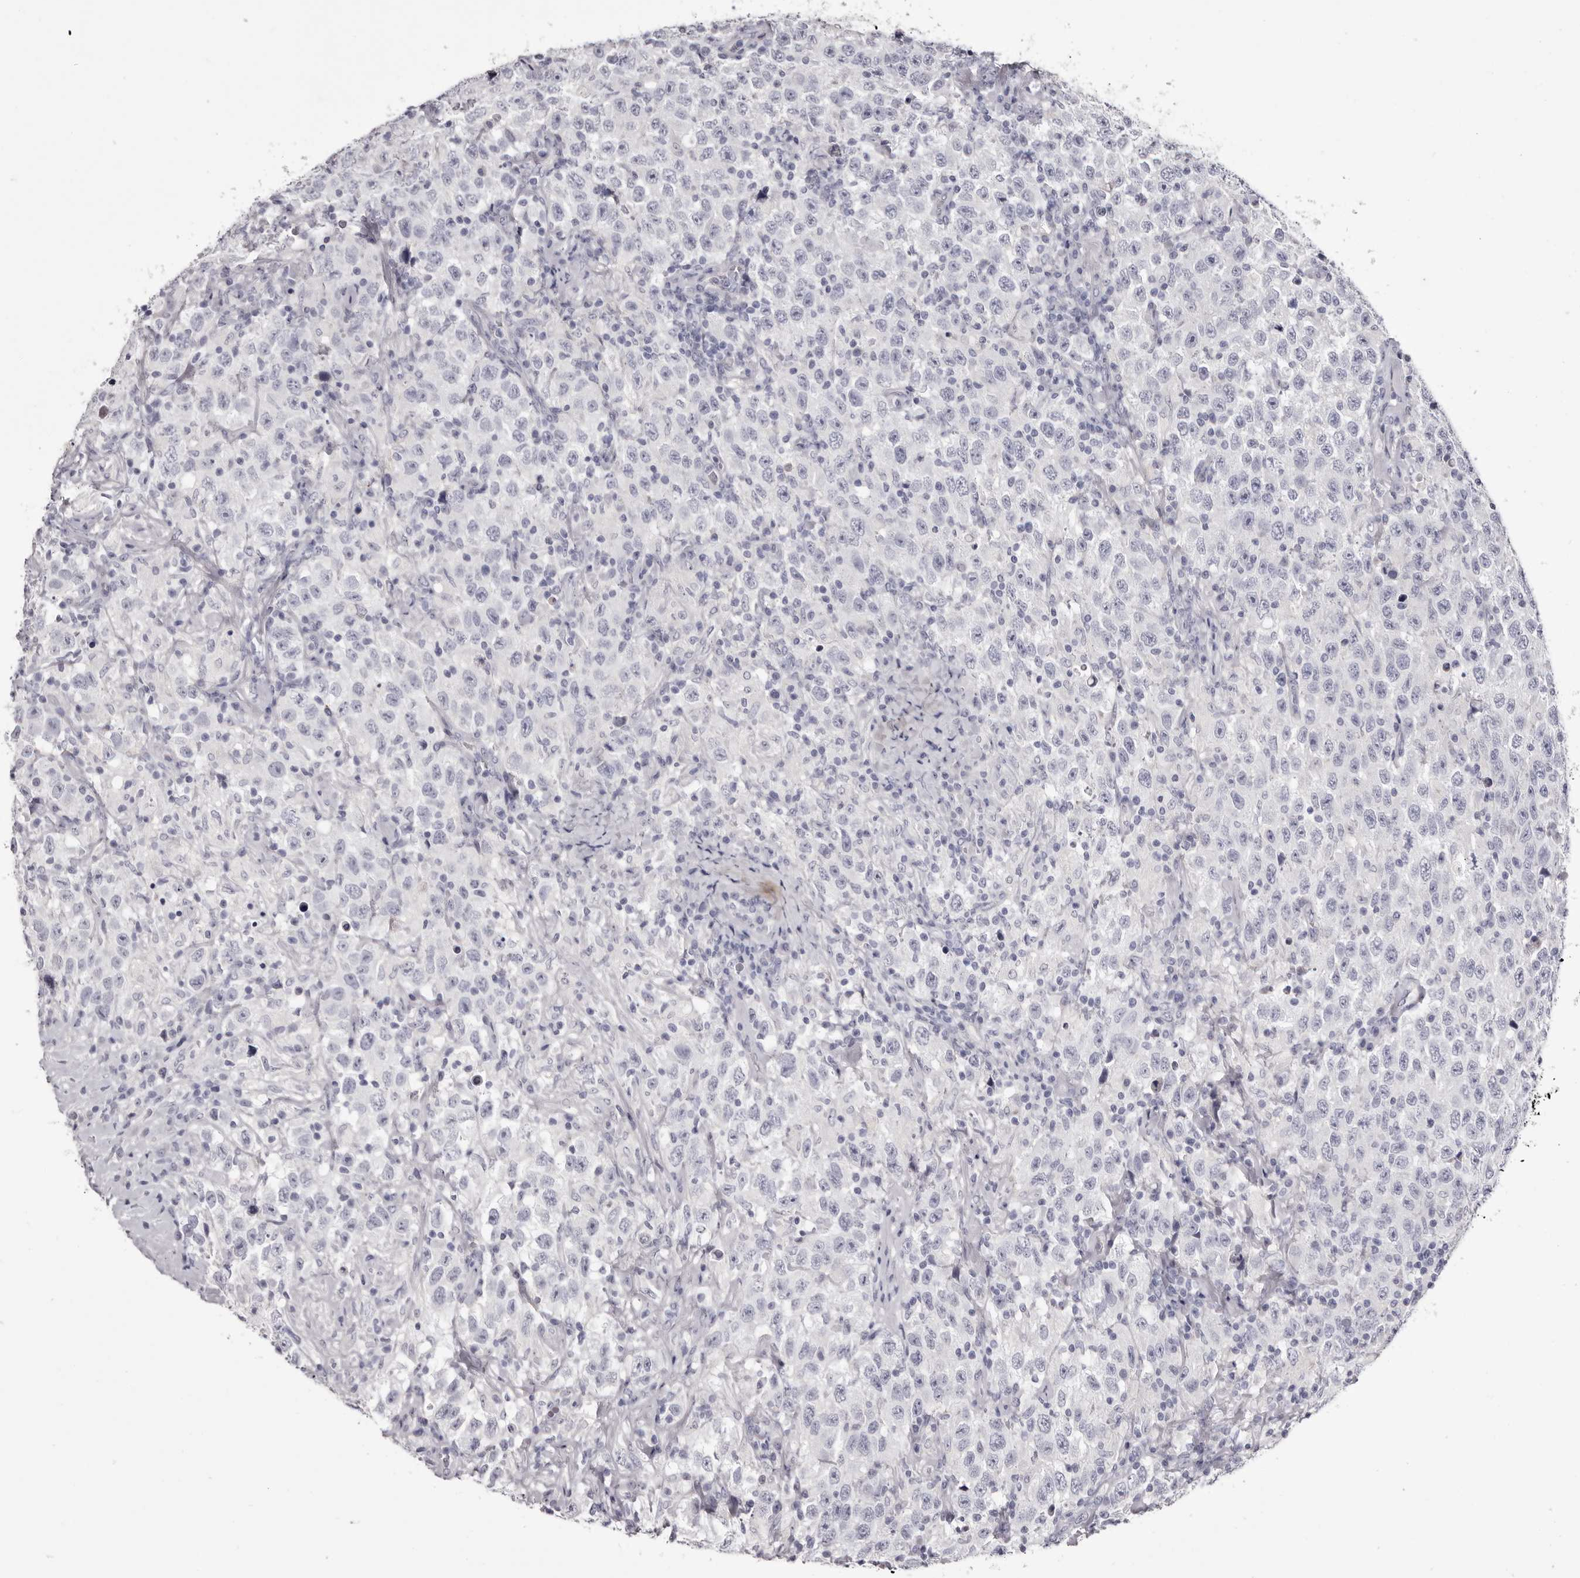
{"staining": {"intensity": "negative", "quantity": "none", "location": "none"}, "tissue": "testis cancer", "cell_type": "Tumor cells", "image_type": "cancer", "snomed": [{"axis": "morphology", "description": "Seminoma, NOS"}, {"axis": "topography", "description": "Testis"}], "caption": "A high-resolution histopathology image shows immunohistochemistry (IHC) staining of testis cancer, which displays no significant staining in tumor cells. (Immunohistochemistry (ihc), brightfield microscopy, high magnification).", "gene": "CA6", "patient": {"sex": "male", "age": 41}}